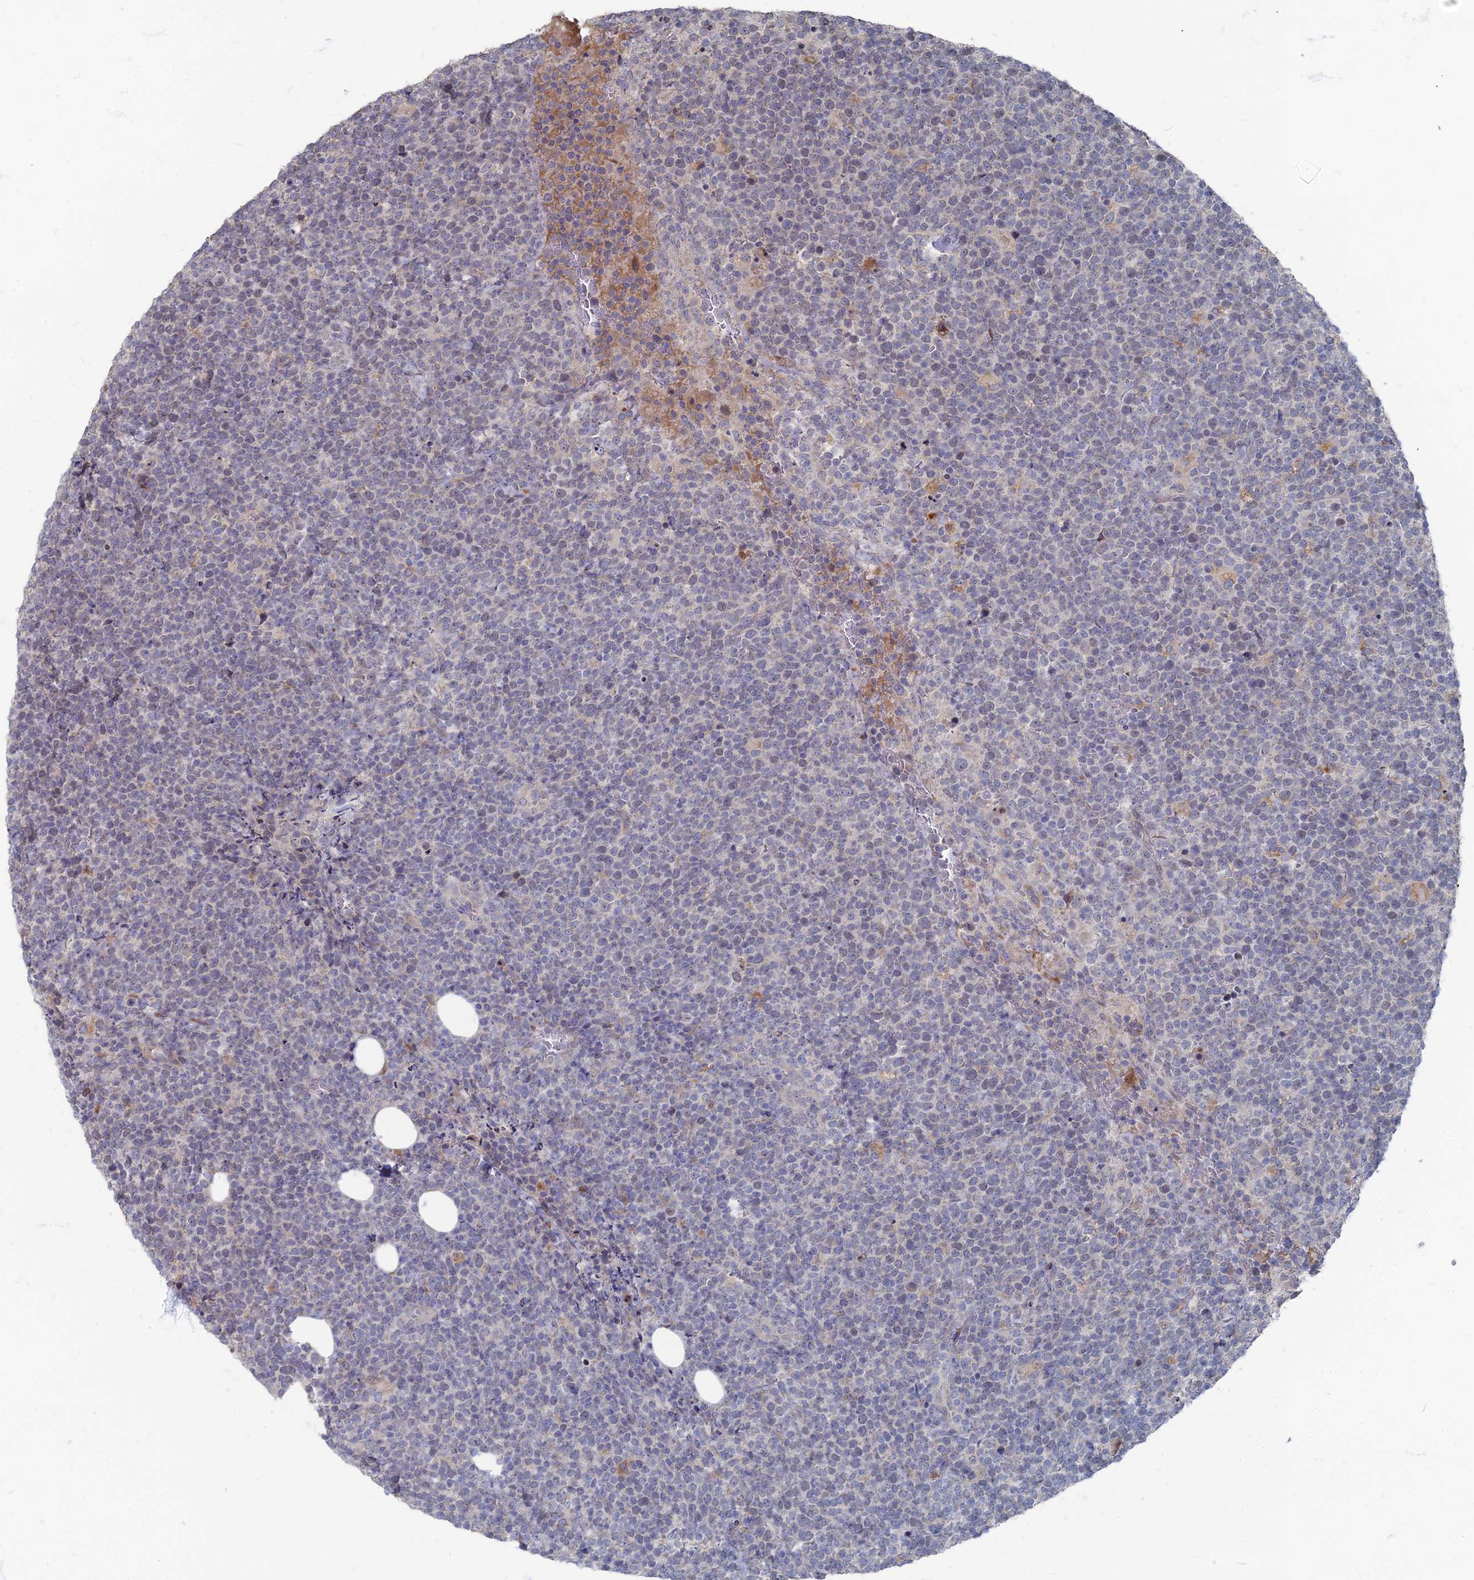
{"staining": {"intensity": "negative", "quantity": "none", "location": "none"}, "tissue": "lymphoma", "cell_type": "Tumor cells", "image_type": "cancer", "snomed": [{"axis": "morphology", "description": "Malignant lymphoma, non-Hodgkin's type, High grade"}, {"axis": "topography", "description": "Lymph node"}], "caption": "The IHC histopathology image has no significant positivity in tumor cells of lymphoma tissue.", "gene": "TMEM128", "patient": {"sex": "male", "age": 61}}